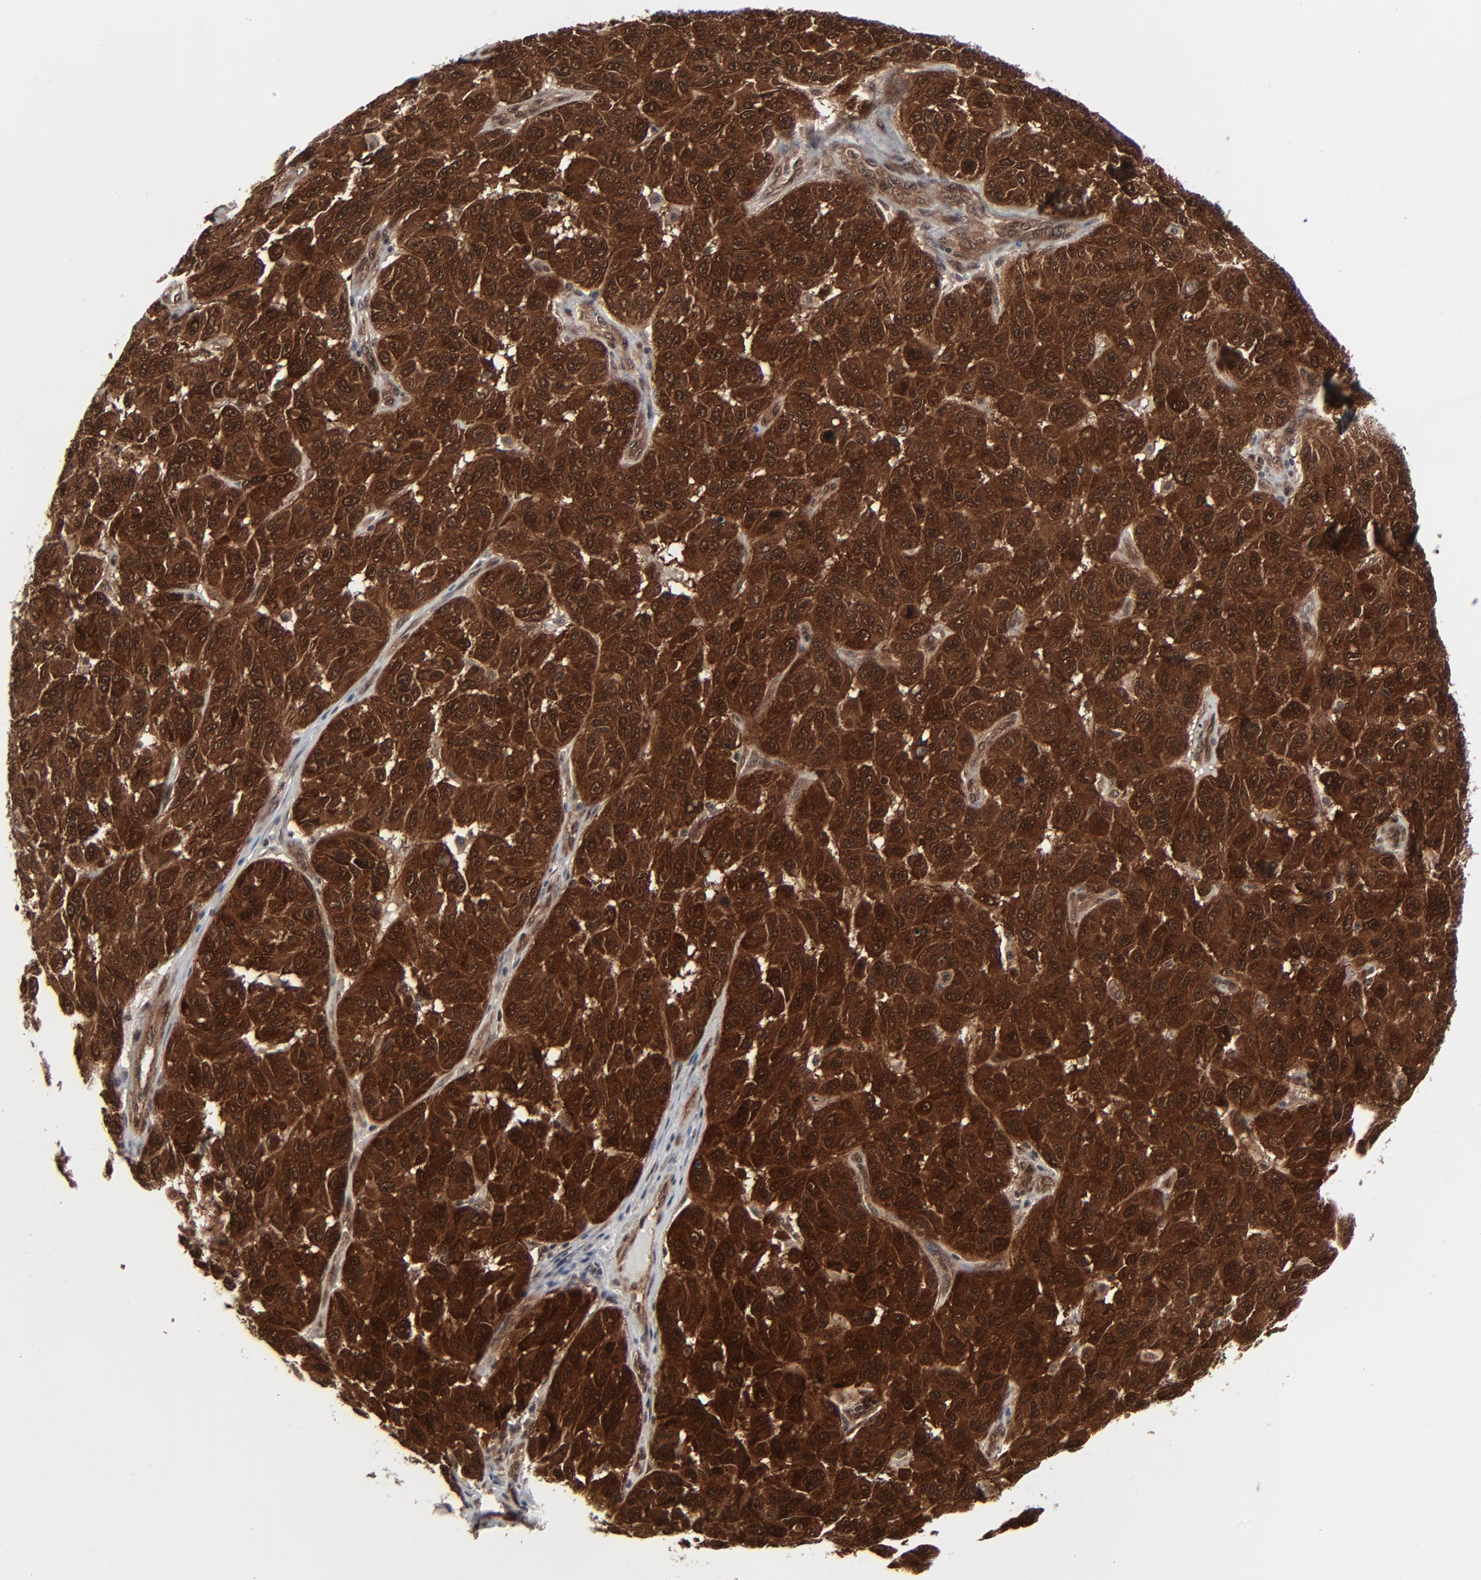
{"staining": {"intensity": "strong", "quantity": ">75%", "location": "cytoplasmic/membranous,nuclear"}, "tissue": "melanoma", "cell_type": "Tumor cells", "image_type": "cancer", "snomed": [{"axis": "morphology", "description": "Malignant melanoma, NOS"}, {"axis": "topography", "description": "Skin"}], "caption": "Immunohistochemical staining of human malignant melanoma shows strong cytoplasmic/membranous and nuclear protein positivity in approximately >75% of tumor cells.", "gene": "AKT1", "patient": {"sex": "male", "age": 30}}